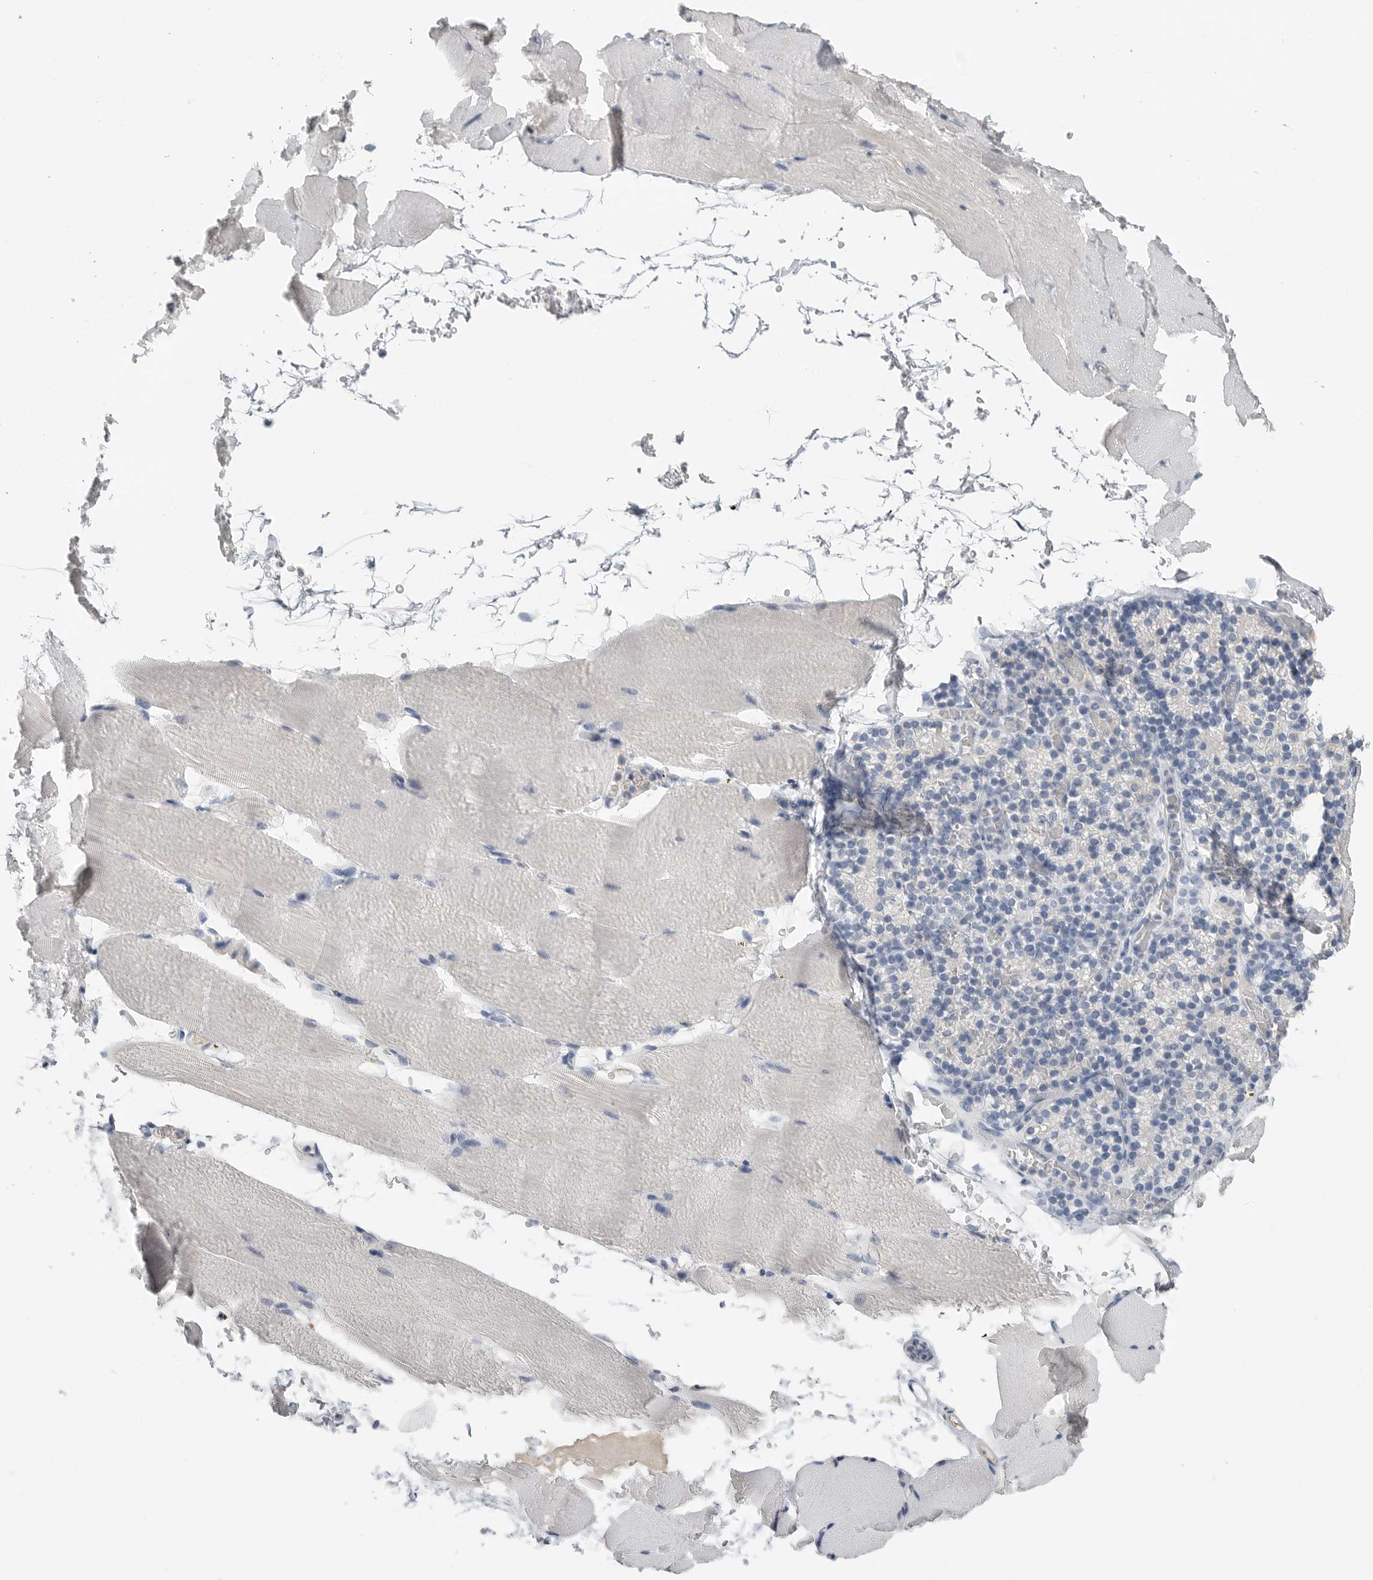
{"staining": {"intensity": "negative", "quantity": "none", "location": "none"}, "tissue": "skeletal muscle", "cell_type": "Myocytes", "image_type": "normal", "snomed": [{"axis": "morphology", "description": "Normal tissue, NOS"}, {"axis": "topography", "description": "Skeletal muscle"}, {"axis": "topography", "description": "Parathyroid gland"}], "caption": "Immunohistochemical staining of benign human skeletal muscle shows no significant expression in myocytes.", "gene": "FABP6", "patient": {"sex": "female", "age": 37}}